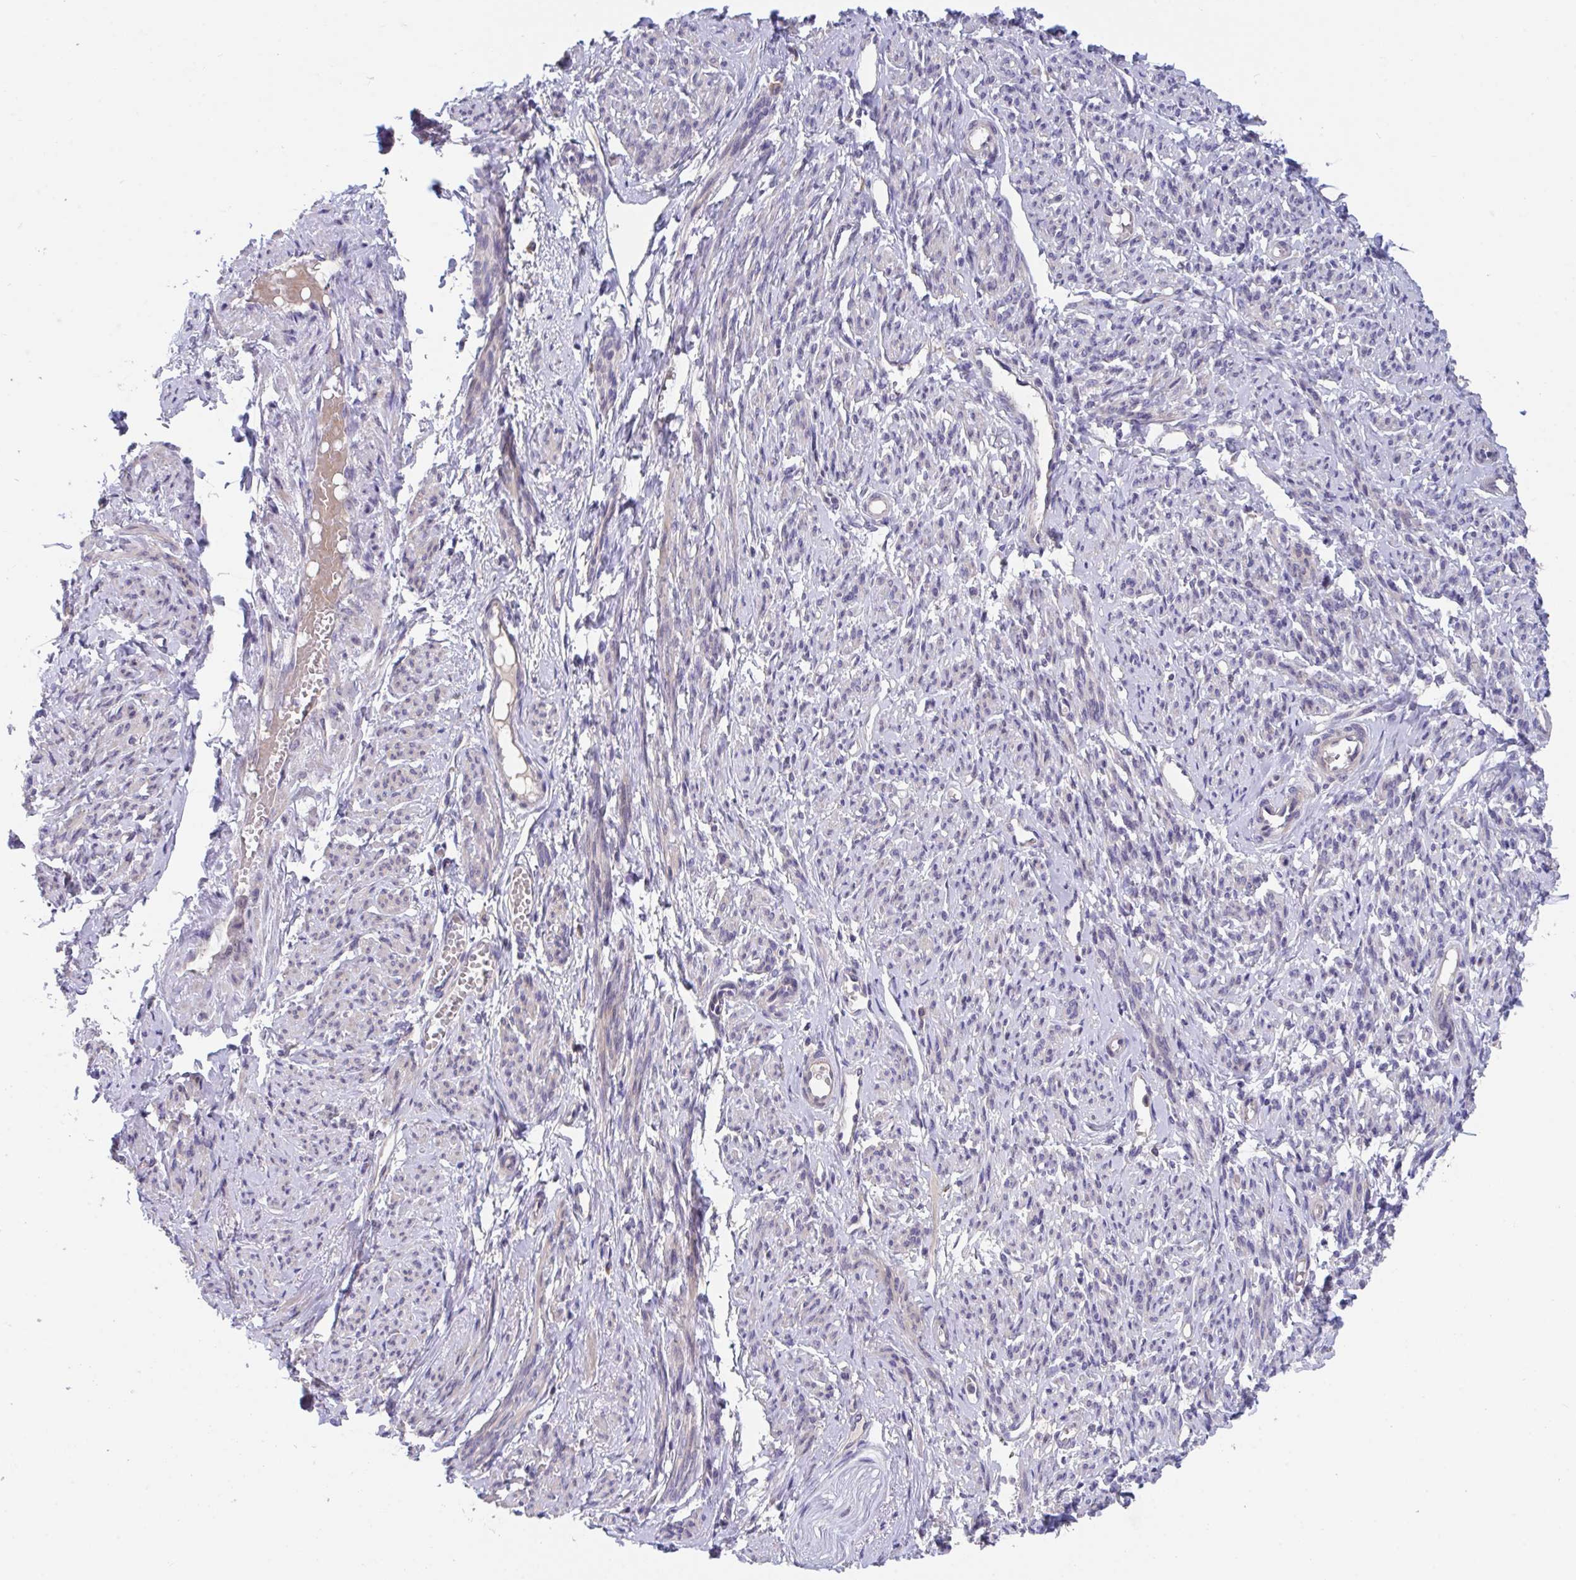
{"staining": {"intensity": "moderate", "quantity": "25%-75%", "location": "cytoplasmic/membranous"}, "tissue": "smooth muscle", "cell_type": "Smooth muscle cells", "image_type": "normal", "snomed": [{"axis": "morphology", "description": "Normal tissue, NOS"}, {"axis": "topography", "description": "Smooth muscle"}], "caption": "Protein staining of unremarkable smooth muscle reveals moderate cytoplasmic/membranous staining in approximately 25%-75% of smooth muscle cells.", "gene": "SUSD4", "patient": {"sex": "female", "age": 65}}